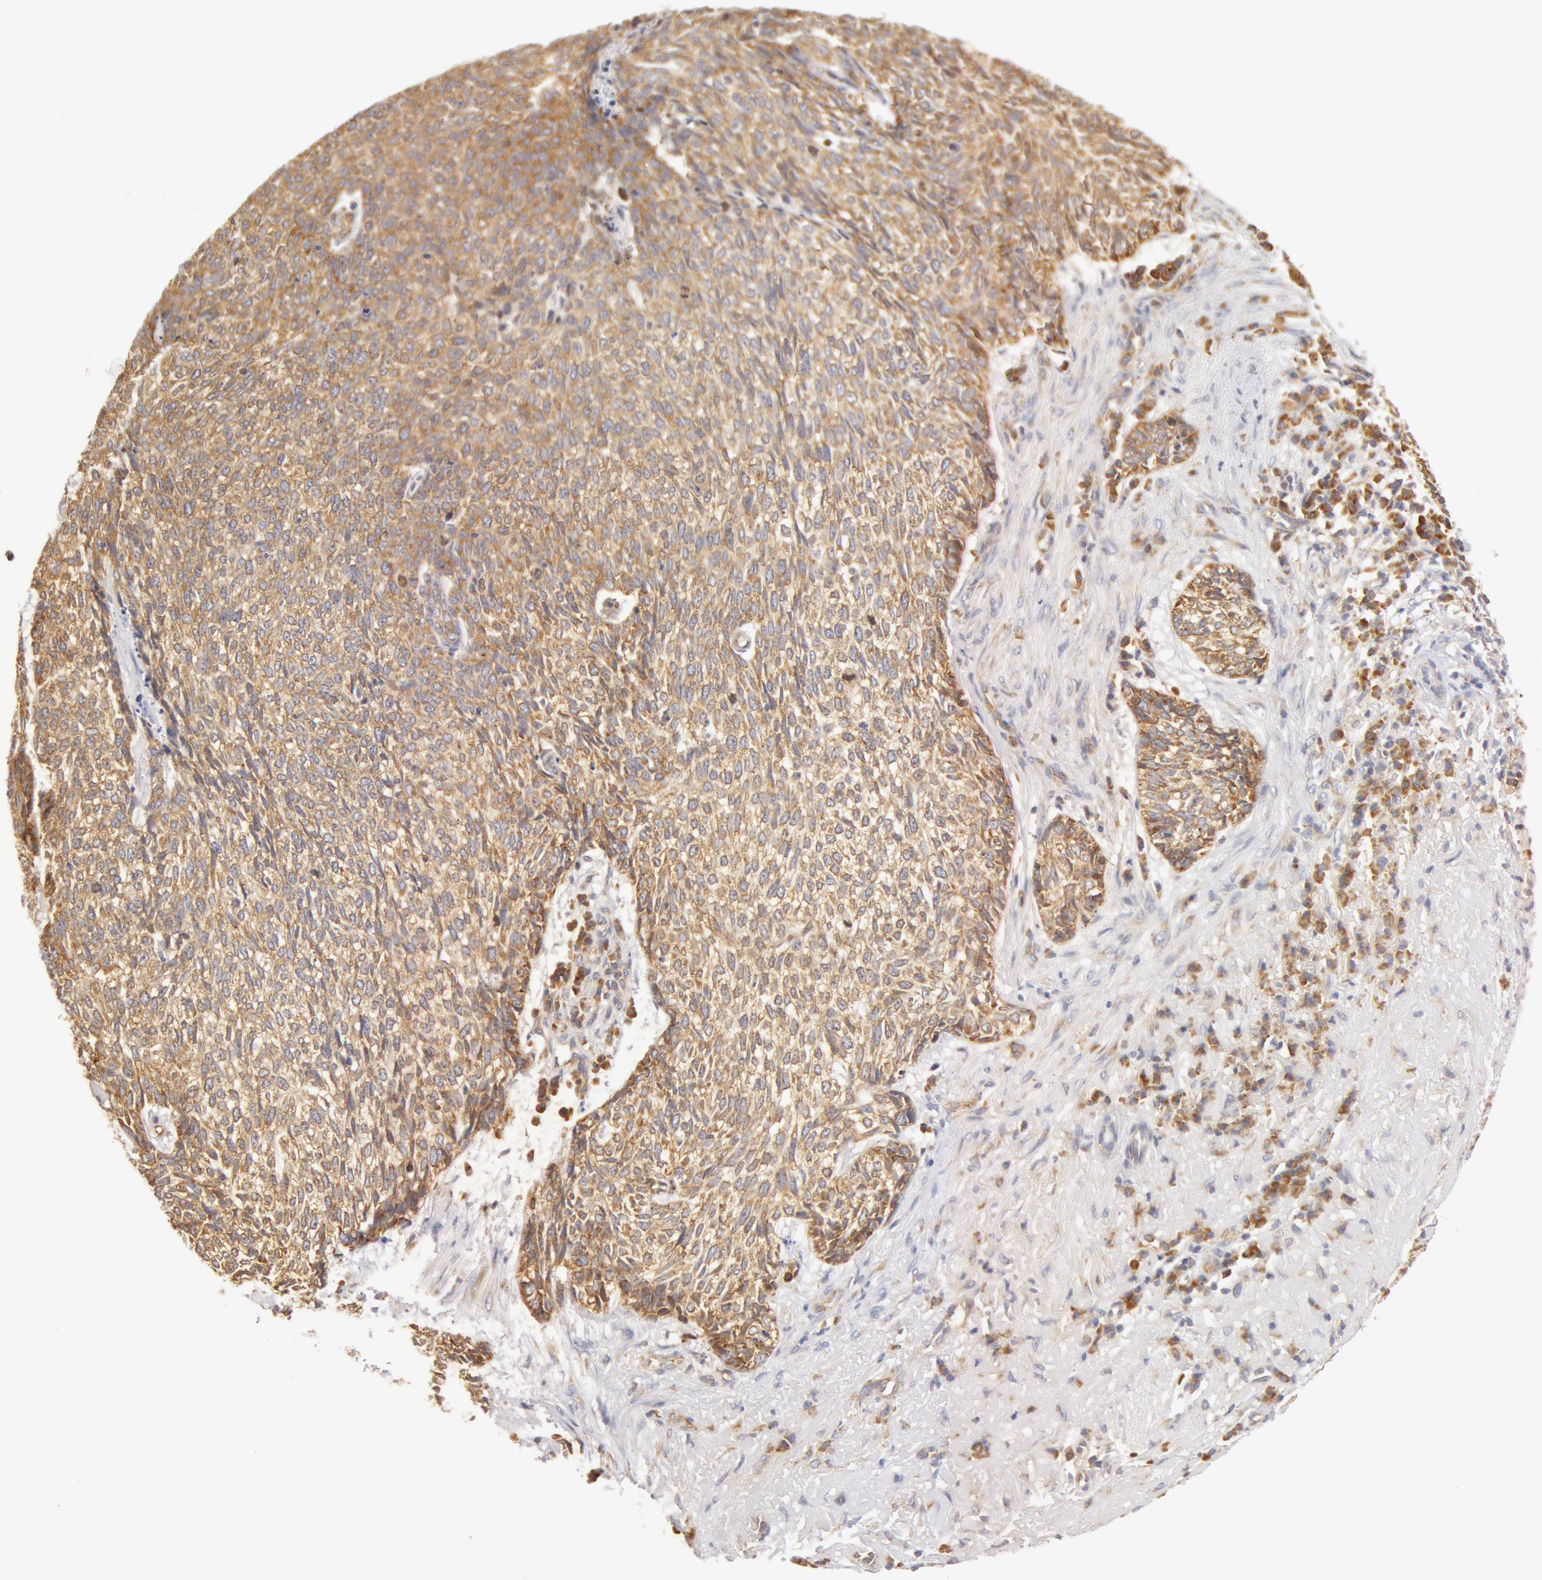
{"staining": {"intensity": "weak", "quantity": ">75%", "location": "cytoplasmic/membranous"}, "tissue": "skin cancer", "cell_type": "Tumor cells", "image_type": "cancer", "snomed": [{"axis": "morphology", "description": "Basal cell carcinoma"}, {"axis": "topography", "description": "Skin"}], "caption": "IHC staining of skin cancer (basal cell carcinoma), which displays low levels of weak cytoplasmic/membranous staining in about >75% of tumor cells indicating weak cytoplasmic/membranous protein staining. The staining was performed using DAB (3,3'-diaminobenzidine) (brown) for protein detection and nuclei were counterstained in hematoxylin (blue).", "gene": "DDX3Y", "patient": {"sex": "female", "age": 89}}